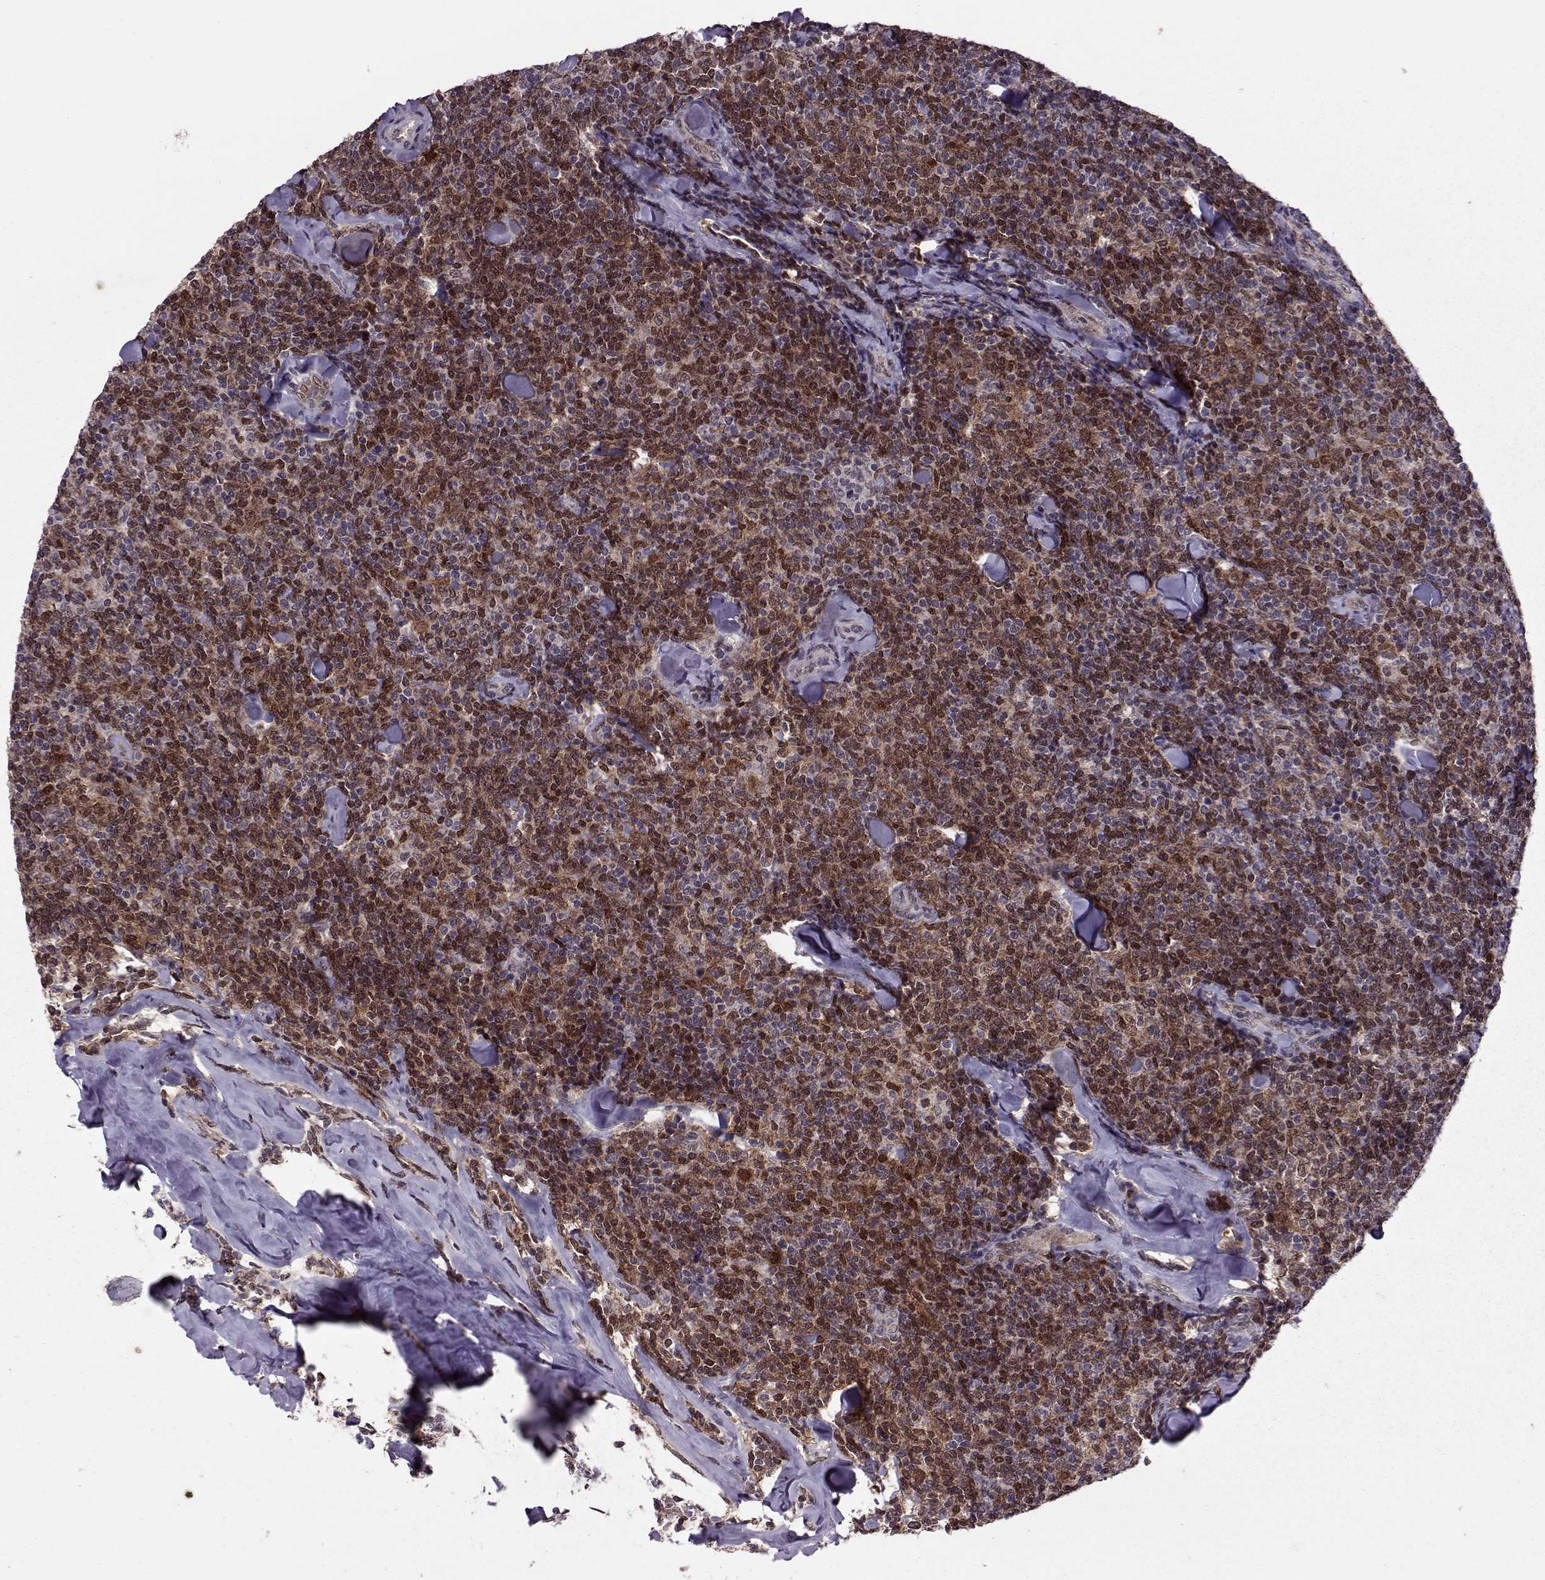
{"staining": {"intensity": "strong", "quantity": ">75%", "location": "nuclear"}, "tissue": "lymphoma", "cell_type": "Tumor cells", "image_type": "cancer", "snomed": [{"axis": "morphology", "description": "Malignant lymphoma, non-Hodgkin's type, Low grade"}, {"axis": "topography", "description": "Lymph node"}], "caption": "Immunohistochemistry micrograph of neoplastic tissue: human lymphoma stained using IHC demonstrates high levels of strong protein expression localized specifically in the nuclear of tumor cells, appearing as a nuclear brown color.", "gene": "CDK4", "patient": {"sex": "female", "age": 56}}